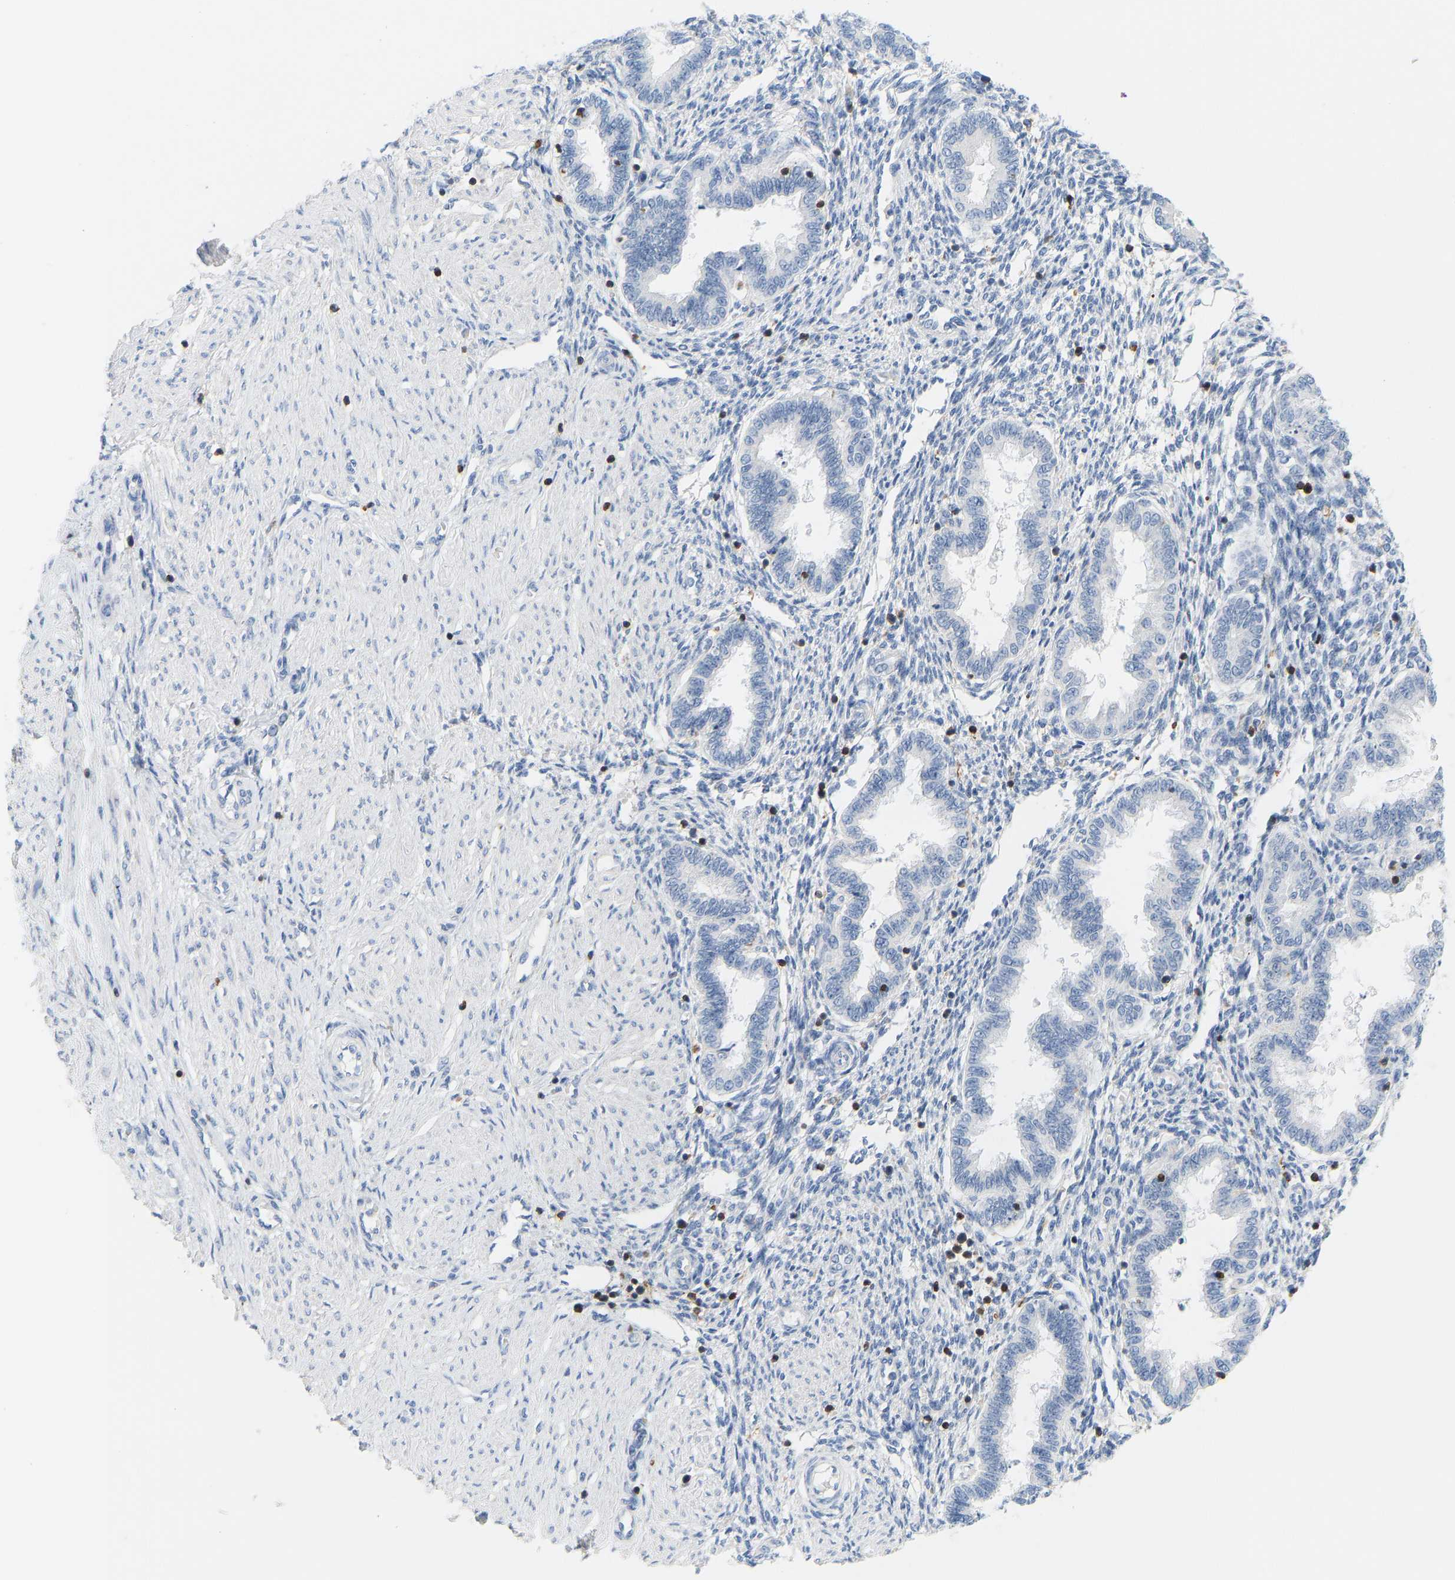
{"staining": {"intensity": "strong", "quantity": "<25%", "location": "cytoplasmic/membranous"}, "tissue": "endometrium", "cell_type": "Cells in endometrial stroma", "image_type": "normal", "snomed": [{"axis": "morphology", "description": "Normal tissue, NOS"}, {"axis": "topography", "description": "Endometrium"}], "caption": "DAB immunohistochemical staining of benign human endometrium exhibits strong cytoplasmic/membranous protein positivity in approximately <25% of cells in endometrial stroma. (Stains: DAB in brown, nuclei in blue, Microscopy: brightfield microscopy at high magnification).", "gene": "EVL", "patient": {"sex": "female", "age": 33}}